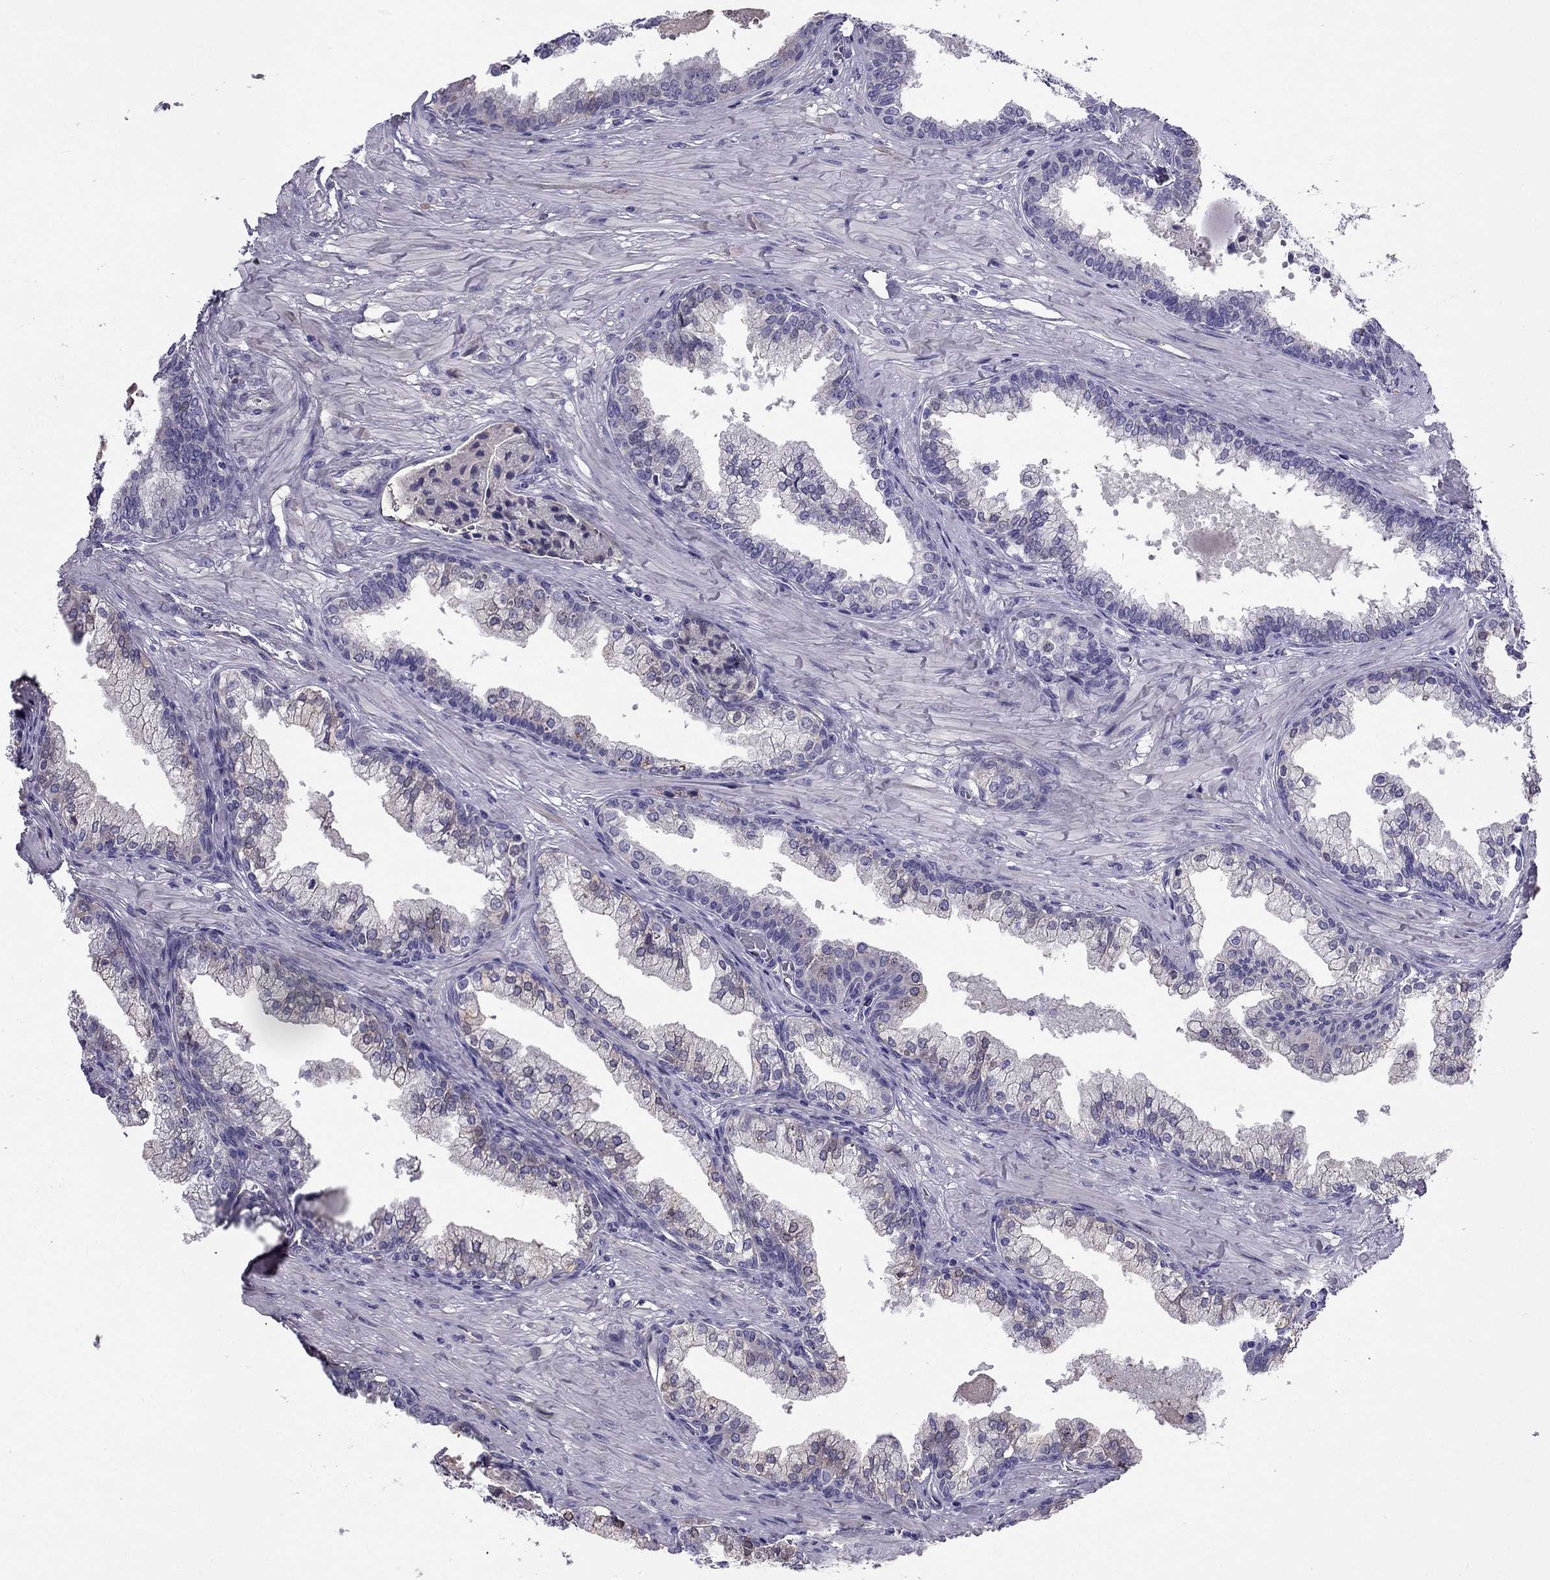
{"staining": {"intensity": "weak", "quantity": "<25%", "location": "cytoplasmic/membranous"}, "tissue": "prostate cancer", "cell_type": "Tumor cells", "image_type": "cancer", "snomed": [{"axis": "morphology", "description": "Adenocarcinoma, NOS"}, {"axis": "topography", "description": "Prostate and seminal vesicle, NOS"}, {"axis": "topography", "description": "Prostate"}], "caption": "This is an immunohistochemistry micrograph of prostate cancer. There is no positivity in tumor cells.", "gene": "TBC1D21", "patient": {"sex": "male", "age": 44}}